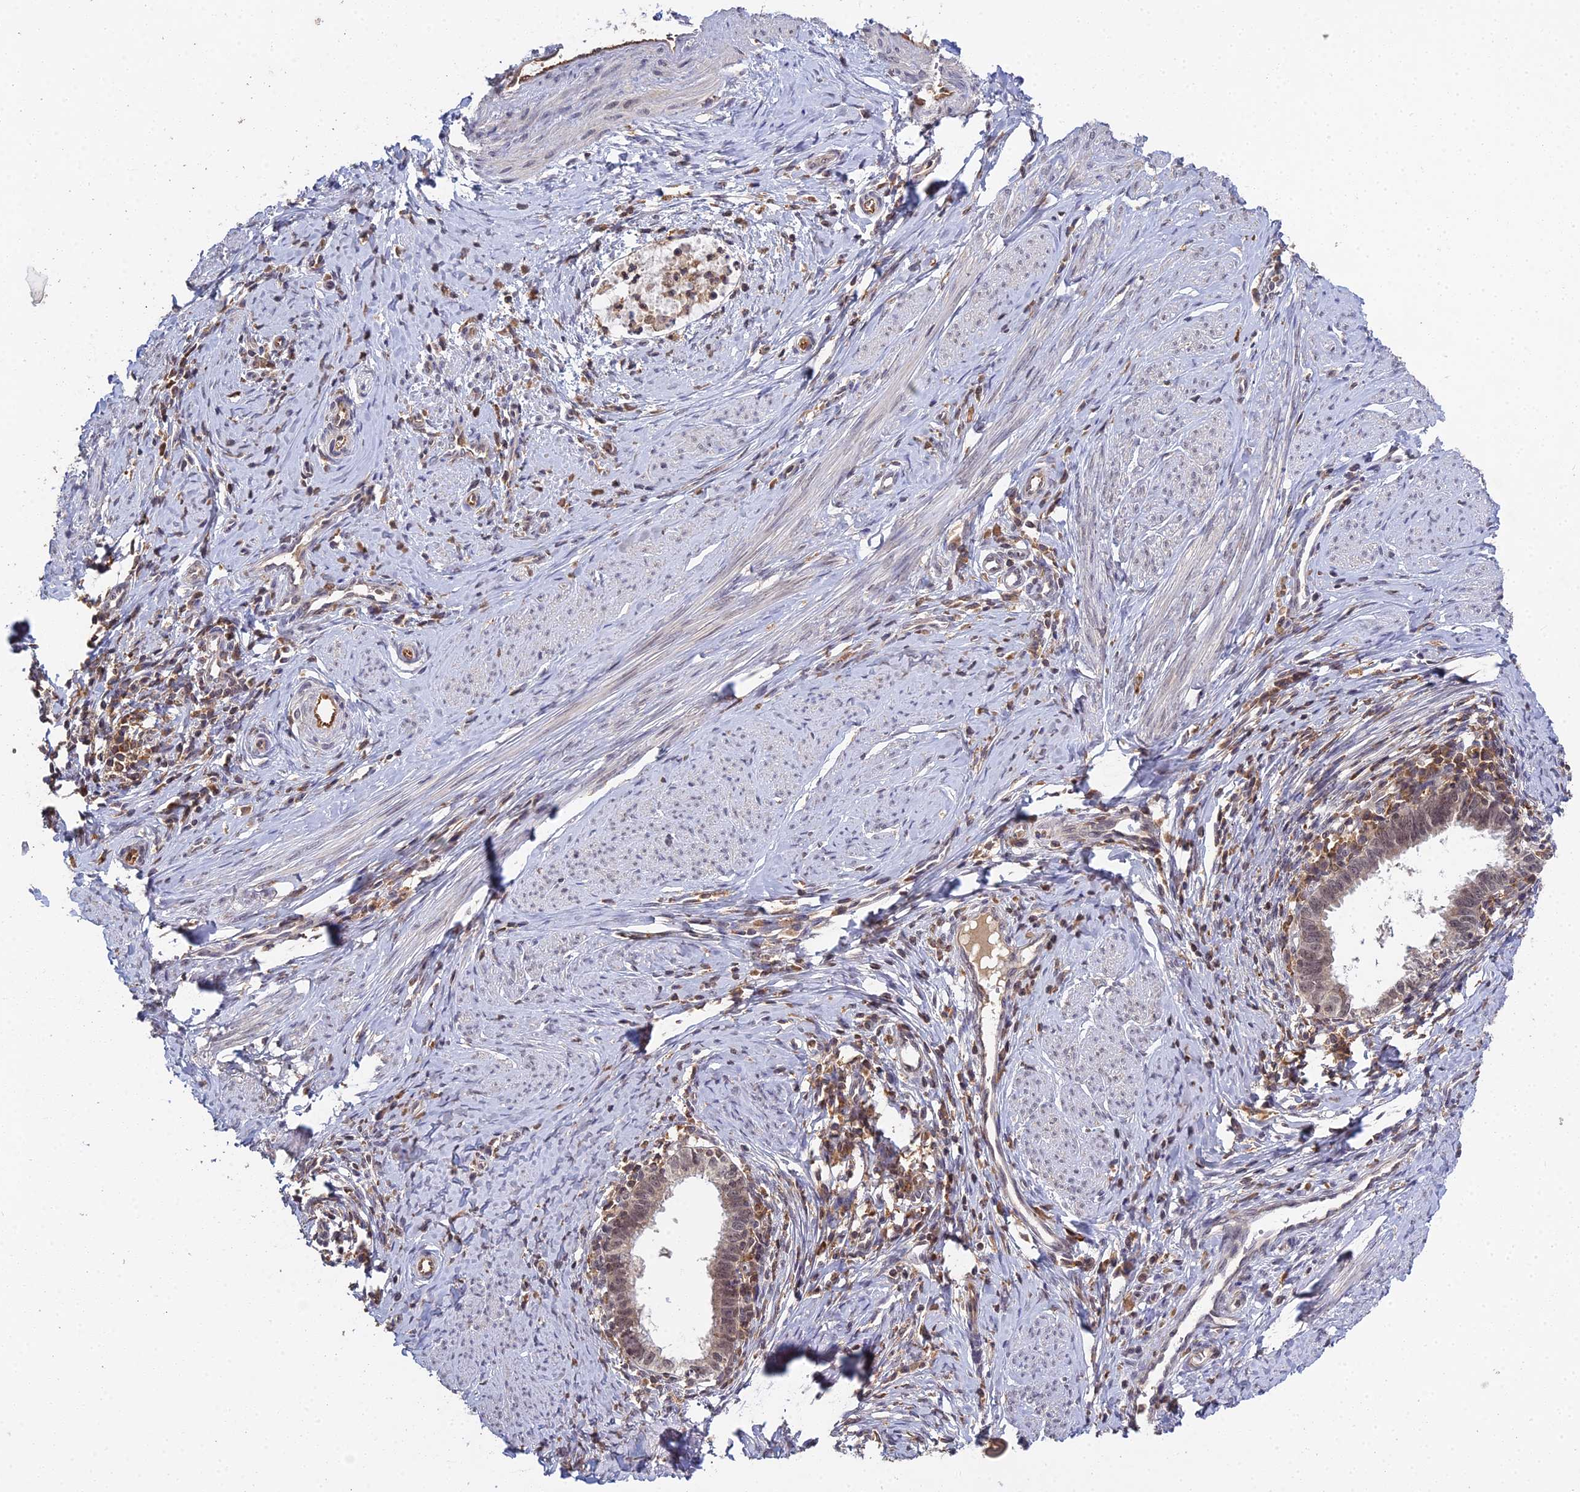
{"staining": {"intensity": "weak", "quantity": ">75%", "location": "nuclear"}, "tissue": "cervical cancer", "cell_type": "Tumor cells", "image_type": "cancer", "snomed": [{"axis": "morphology", "description": "Adenocarcinoma, NOS"}, {"axis": "topography", "description": "Cervix"}], "caption": "The immunohistochemical stain shows weak nuclear positivity in tumor cells of adenocarcinoma (cervical) tissue. (Stains: DAB (3,3'-diaminobenzidine) in brown, nuclei in blue, Microscopy: brightfield microscopy at high magnification).", "gene": "TPRX1", "patient": {"sex": "female", "age": 36}}